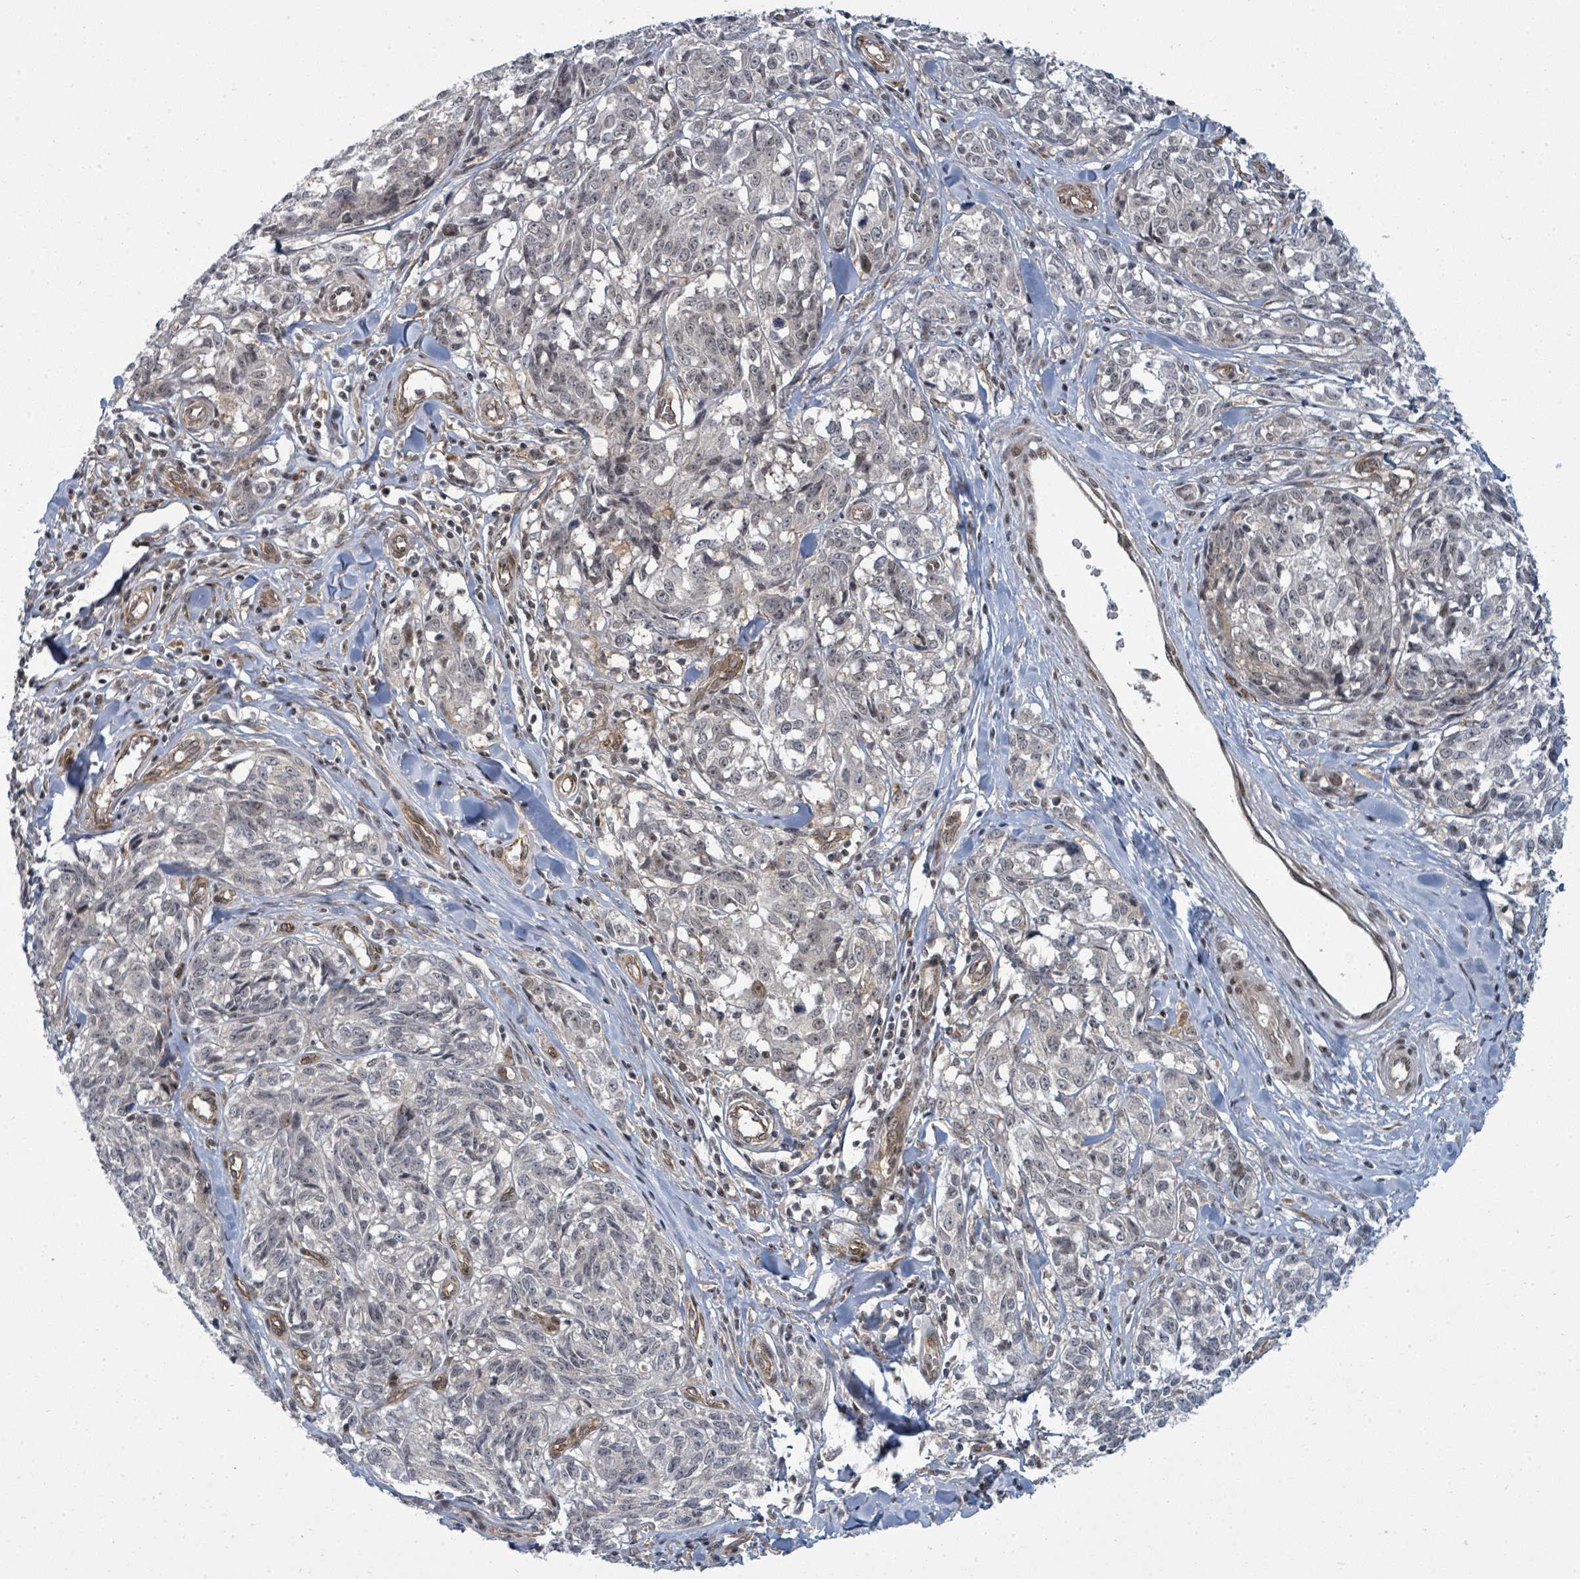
{"staining": {"intensity": "negative", "quantity": "none", "location": "none"}, "tissue": "melanoma", "cell_type": "Tumor cells", "image_type": "cancer", "snomed": [{"axis": "morphology", "description": "Normal tissue, NOS"}, {"axis": "morphology", "description": "Malignant melanoma, NOS"}, {"axis": "topography", "description": "Skin"}], "caption": "This histopathology image is of melanoma stained with IHC to label a protein in brown with the nuclei are counter-stained blue. There is no staining in tumor cells.", "gene": "PSMG2", "patient": {"sex": "female", "age": 64}}